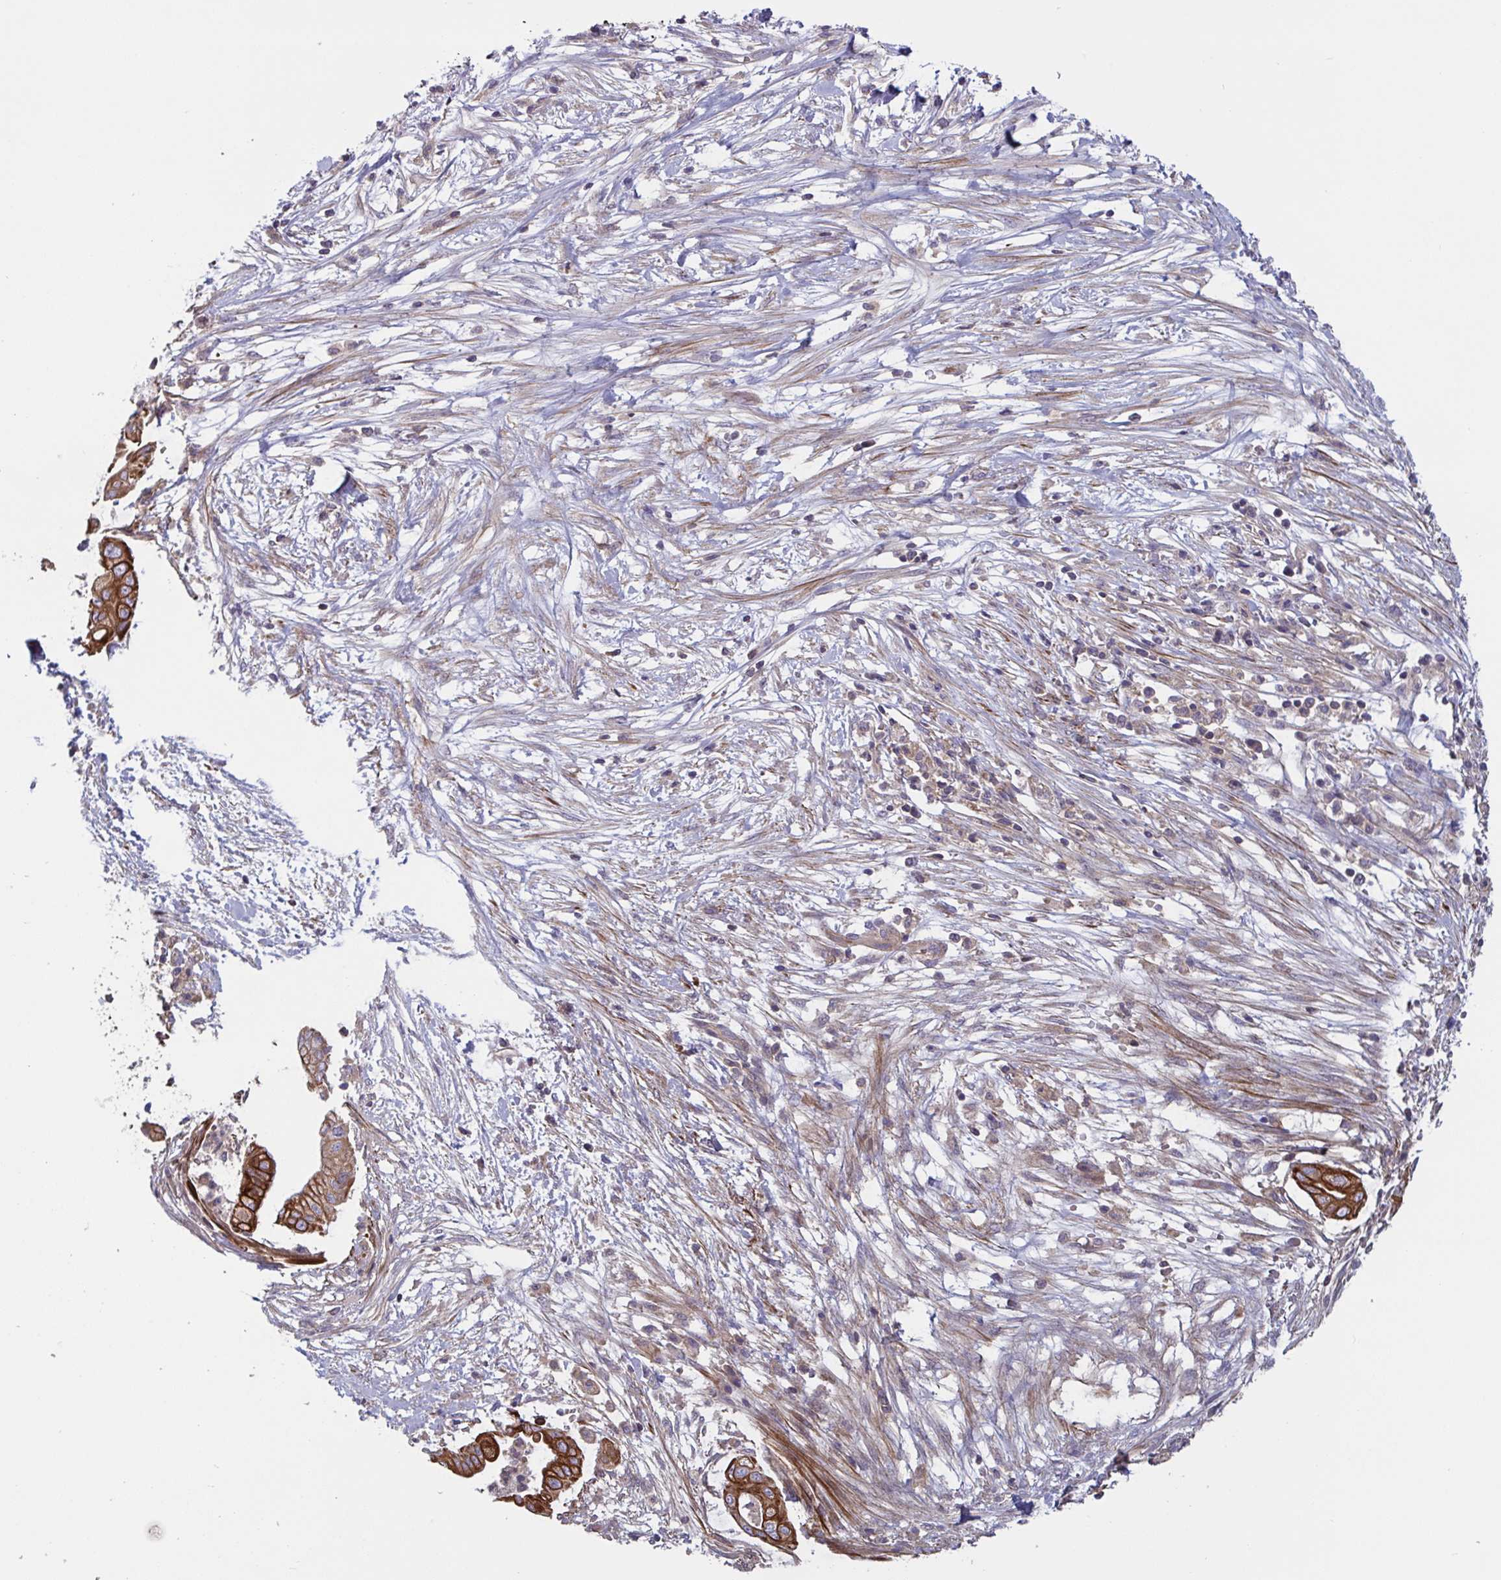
{"staining": {"intensity": "strong", "quantity": ">75%", "location": "cytoplasmic/membranous"}, "tissue": "pancreatic cancer", "cell_type": "Tumor cells", "image_type": "cancer", "snomed": [{"axis": "morphology", "description": "Adenocarcinoma, NOS"}, {"axis": "topography", "description": "Pancreas"}], "caption": "Pancreatic adenocarcinoma stained for a protein (brown) reveals strong cytoplasmic/membranous positive staining in approximately >75% of tumor cells.", "gene": "TANK", "patient": {"sex": "male", "age": 68}}